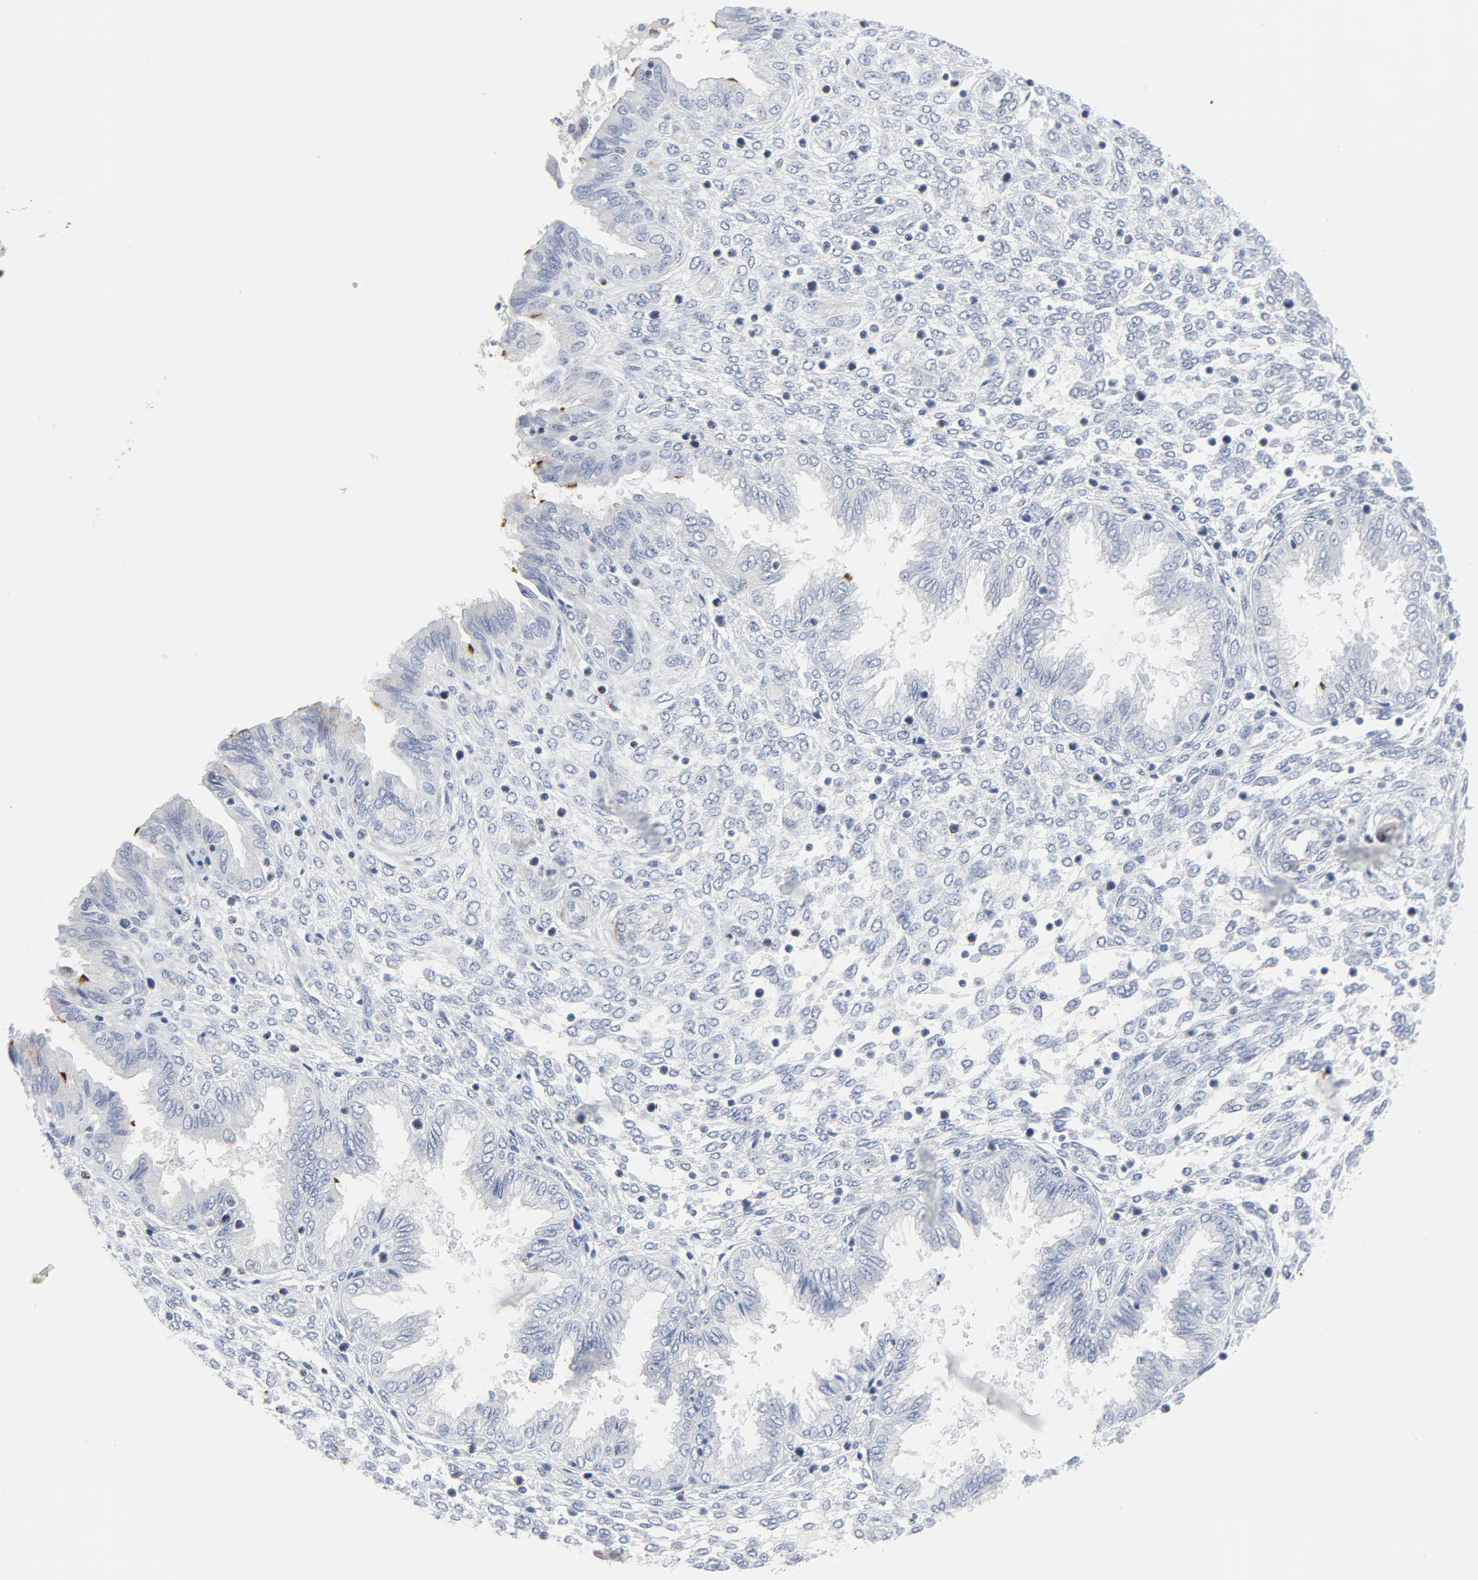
{"staining": {"intensity": "negative", "quantity": "none", "location": "none"}, "tissue": "endometrium", "cell_type": "Cells in endometrial stroma", "image_type": "normal", "snomed": [{"axis": "morphology", "description": "Normal tissue, NOS"}, {"axis": "topography", "description": "Endometrium"}], "caption": "A micrograph of endometrium stained for a protein displays no brown staining in cells in endometrial stroma. (Stains: DAB (3,3'-diaminobenzidine) immunohistochemistry with hematoxylin counter stain, Microscopy: brightfield microscopy at high magnification).", "gene": "TUBB1", "patient": {"sex": "female", "age": 33}}